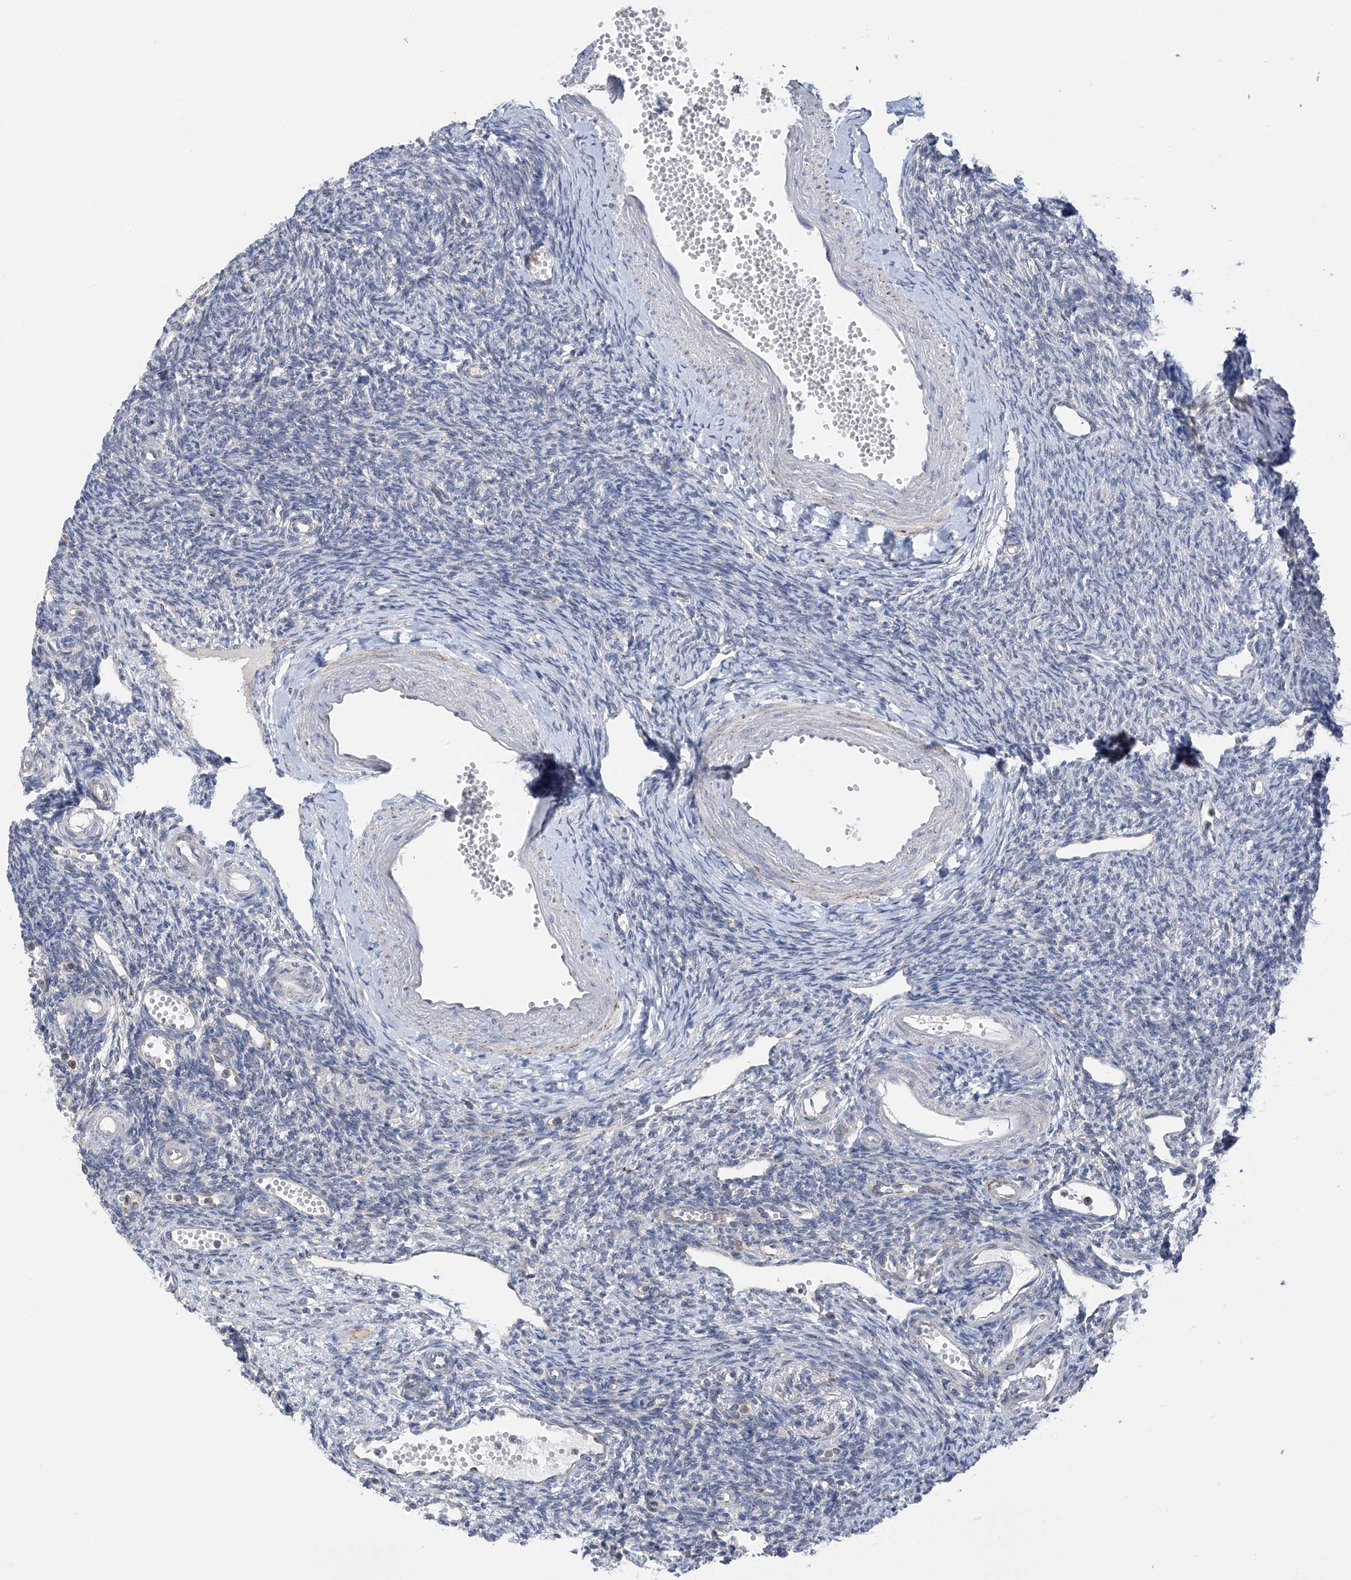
{"staining": {"intensity": "moderate", "quantity": ">75%", "location": "cytoplasmic/membranous"}, "tissue": "ovary", "cell_type": "Follicle cells", "image_type": "normal", "snomed": [{"axis": "morphology", "description": "Normal tissue, NOS"}, {"axis": "morphology", "description": "Cyst, NOS"}, {"axis": "topography", "description": "Ovary"}], "caption": "A histopathology image showing moderate cytoplasmic/membranous expression in approximately >75% of follicle cells in normal ovary, as visualized by brown immunohistochemical staining.", "gene": "SLCO4A1", "patient": {"sex": "female", "age": 33}}